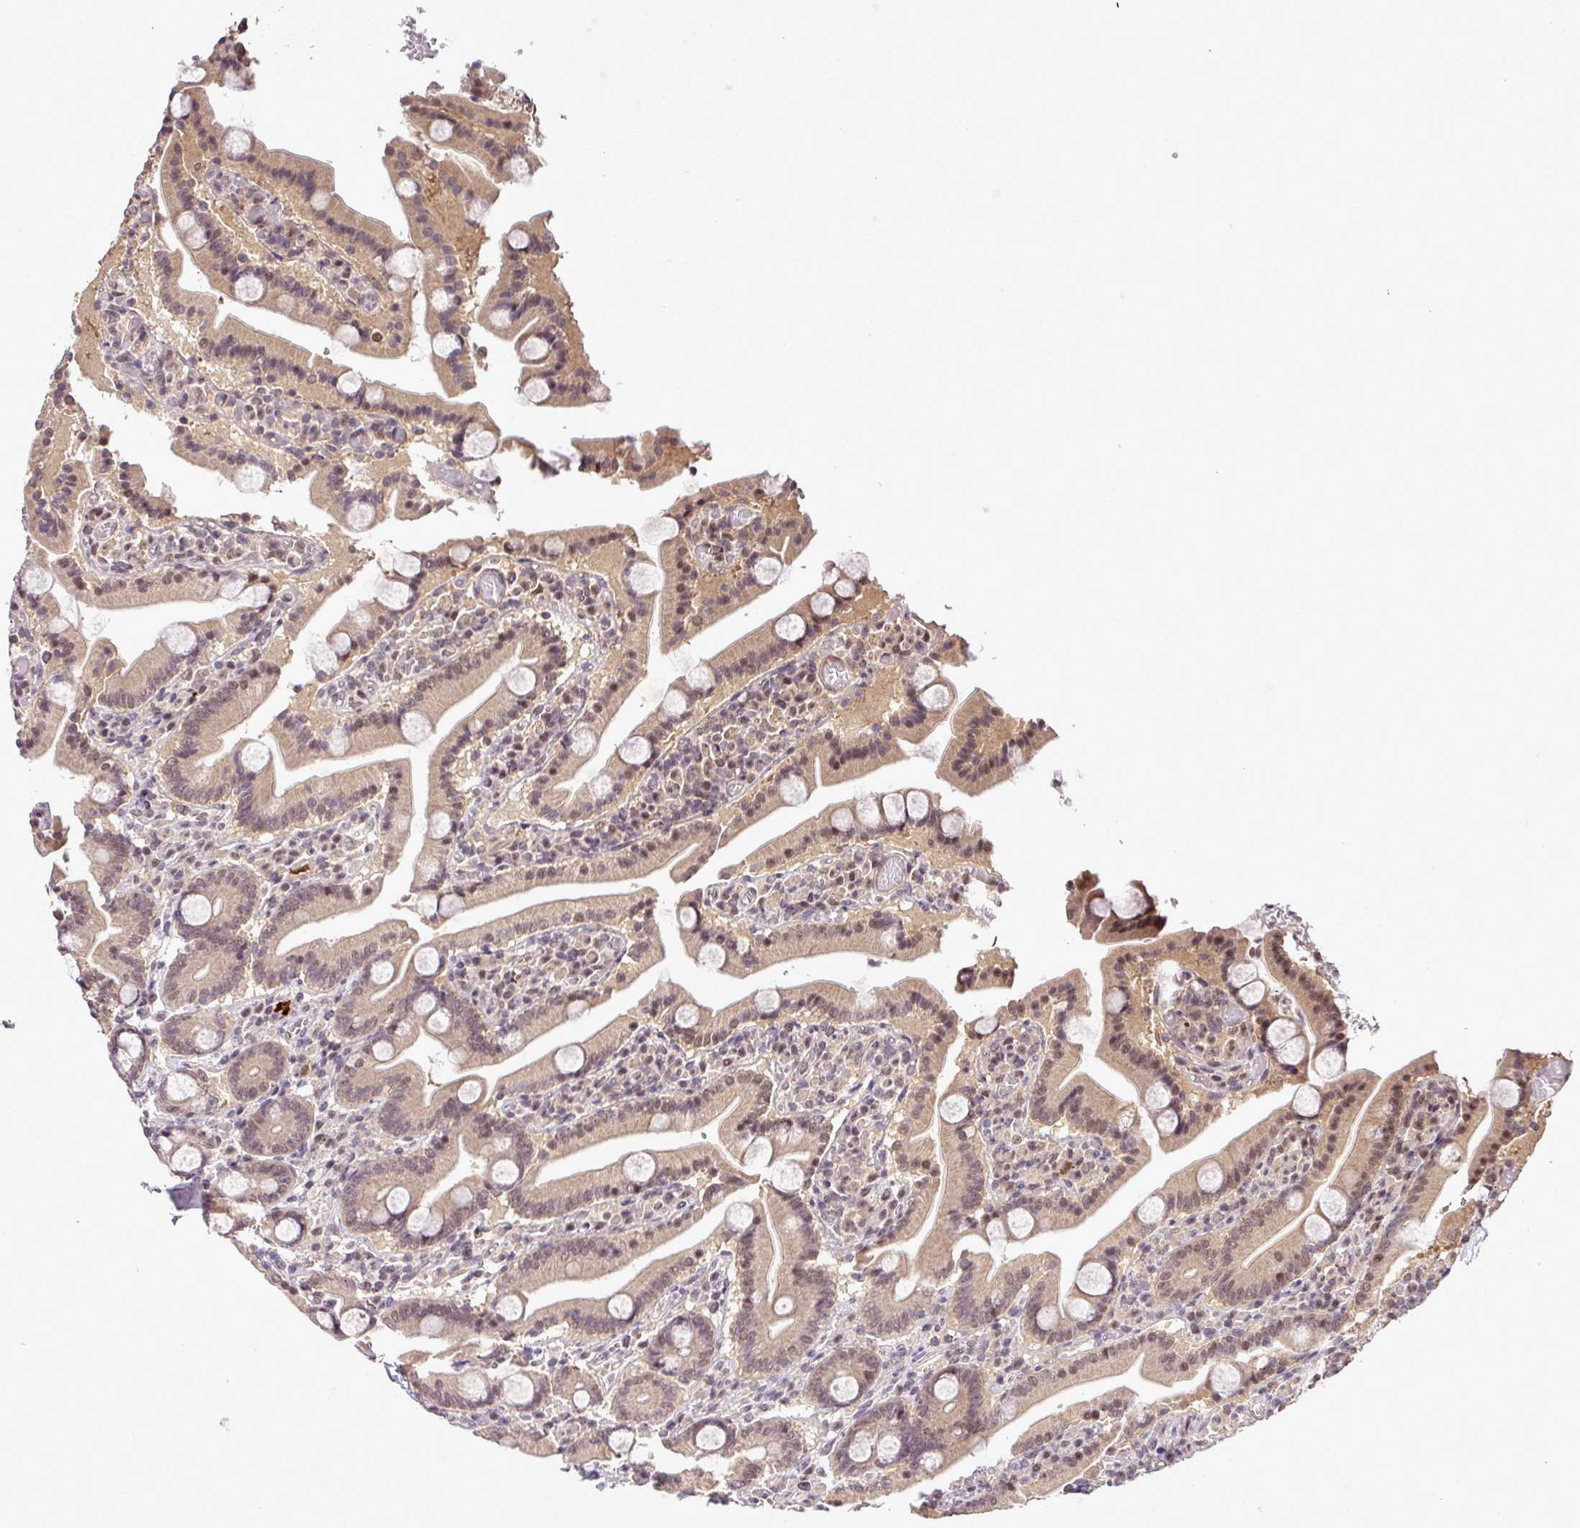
{"staining": {"intensity": "moderate", "quantity": ">75%", "location": "cytoplasmic/membranous,nuclear"}, "tissue": "duodenum", "cell_type": "Glandular cells", "image_type": "normal", "snomed": [{"axis": "morphology", "description": "Normal tissue, NOS"}, {"axis": "topography", "description": "Duodenum"}], "caption": "The photomicrograph reveals a brown stain indicating the presence of a protein in the cytoplasmic/membranous,nuclear of glandular cells in duodenum.", "gene": "MFHAS1", "patient": {"sex": "male", "age": 55}}